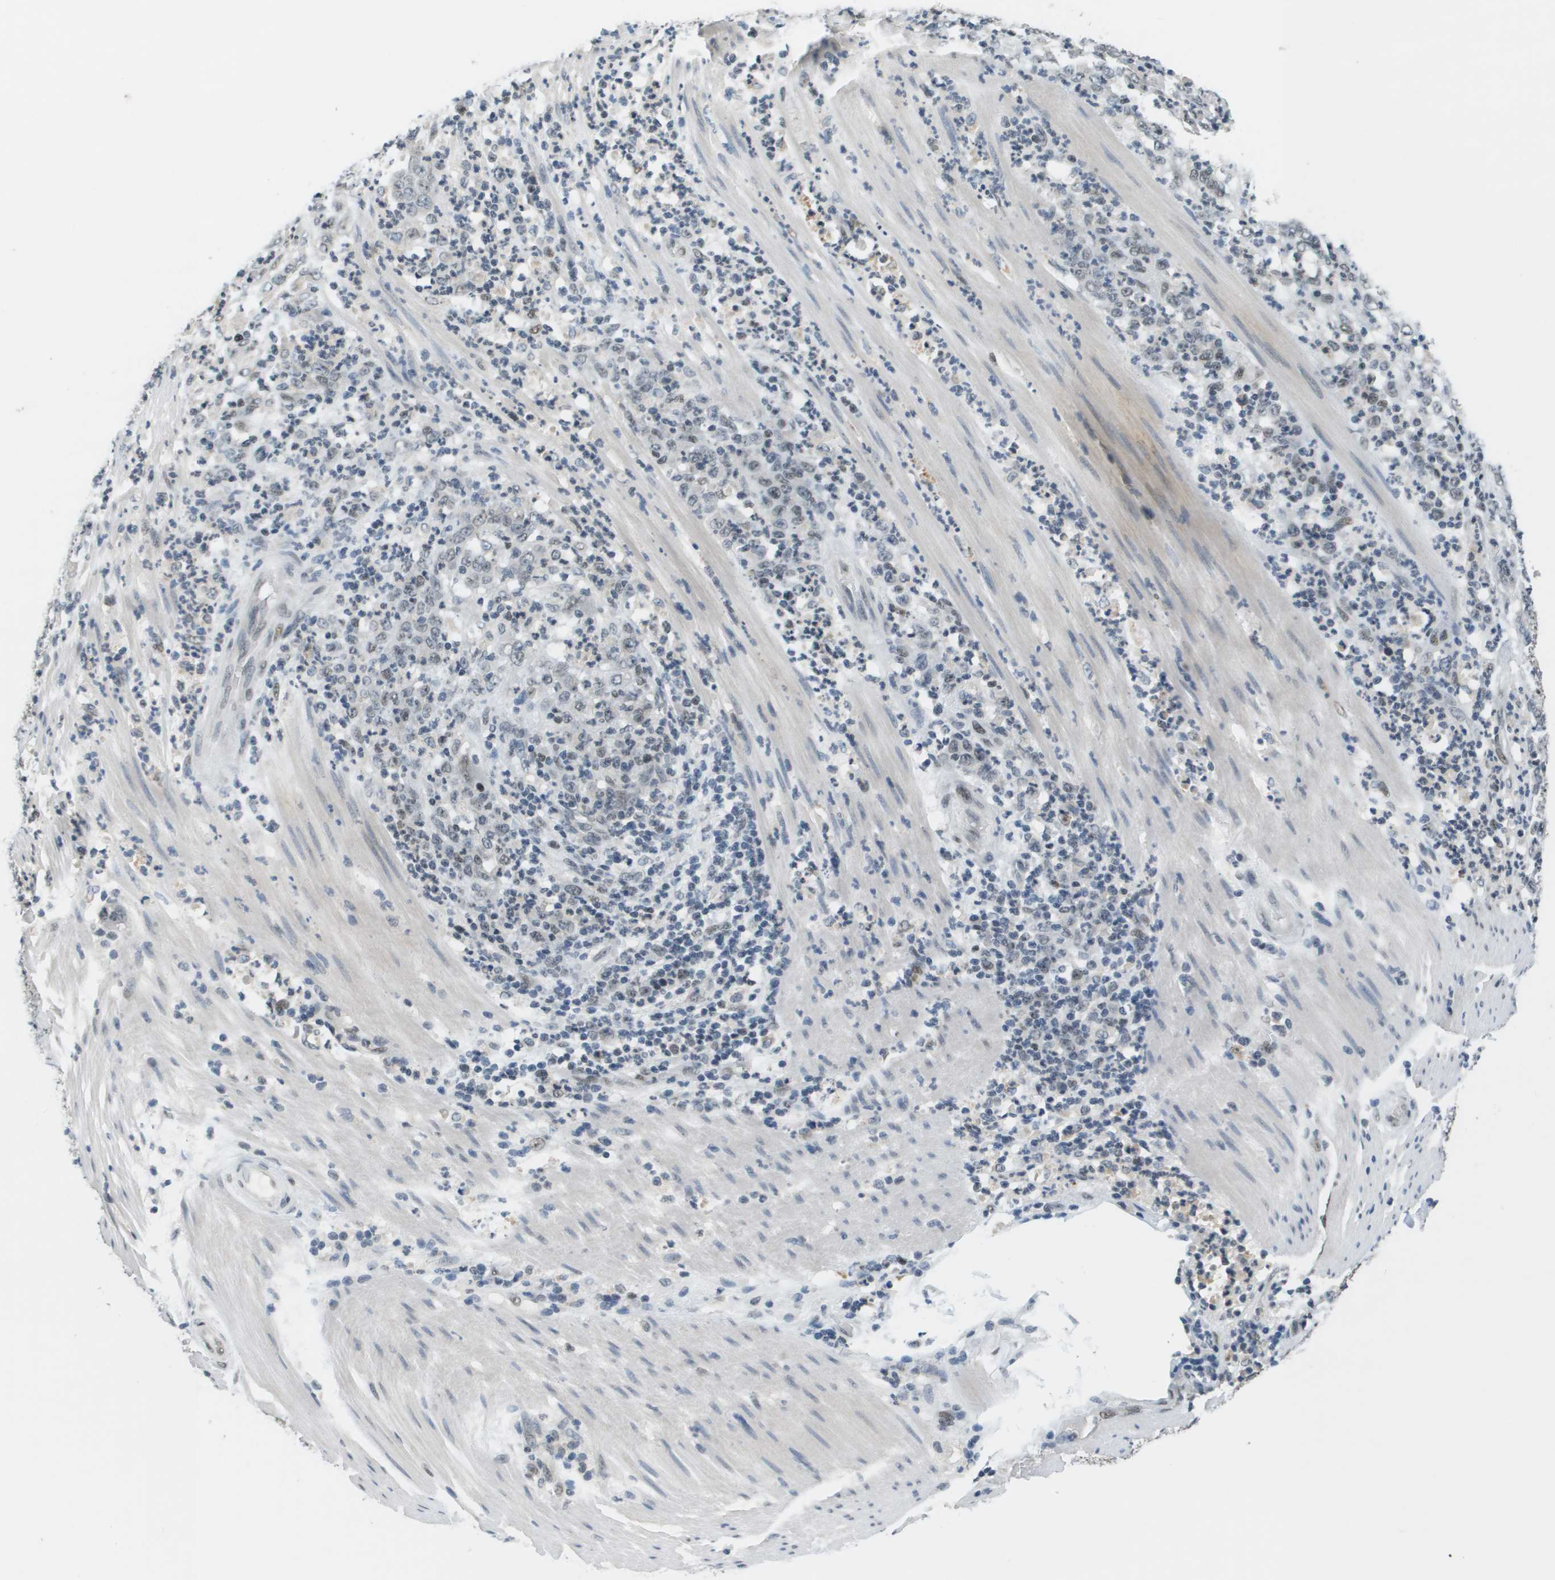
{"staining": {"intensity": "negative", "quantity": "none", "location": "none"}, "tissue": "stomach cancer", "cell_type": "Tumor cells", "image_type": "cancer", "snomed": [{"axis": "morphology", "description": "Adenocarcinoma, NOS"}, {"axis": "topography", "description": "Stomach, lower"}], "caption": "This is an immunohistochemistry (IHC) photomicrograph of human stomach cancer (adenocarcinoma). There is no positivity in tumor cells.", "gene": "CBX5", "patient": {"sex": "female", "age": 71}}